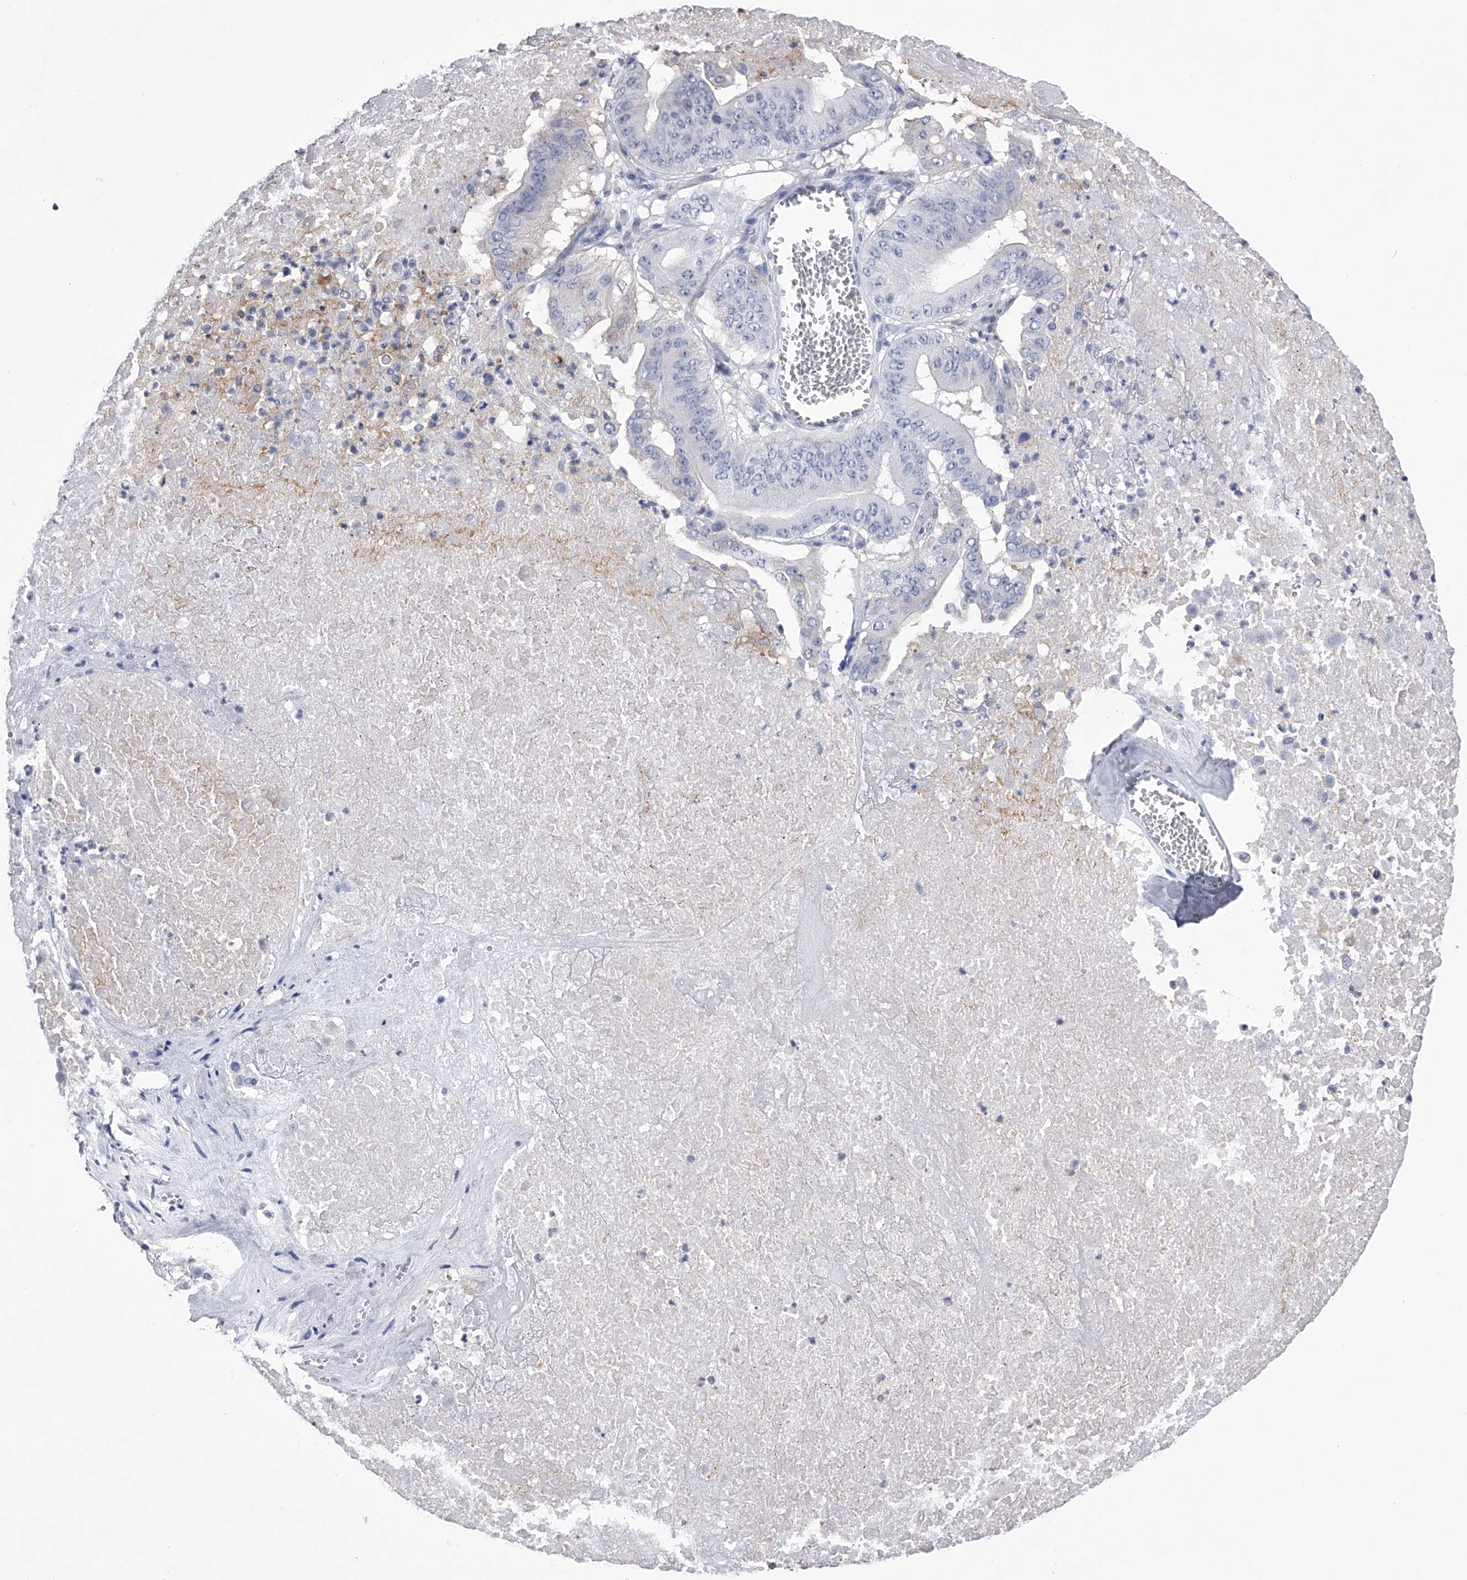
{"staining": {"intensity": "negative", "quantity": "none", "location": "none"}, "tissue": "pancreatic cancer", "cell_type": "Tumor cells", "image_type": "cancer", "snomed": [{"axis": "morphology", "description": "Adenocarcinoma, NOS"}, {"axis": "topography", "description": "Pancreas"}], "caption": "An IHC micrograph of pancreatic cancer is shown. There is no staining in tumor cells of pancreatic cancer. (DAB IHC, high magnification).", "gene": "TASP1", "patient": {"sex": "female", "age": 77}}